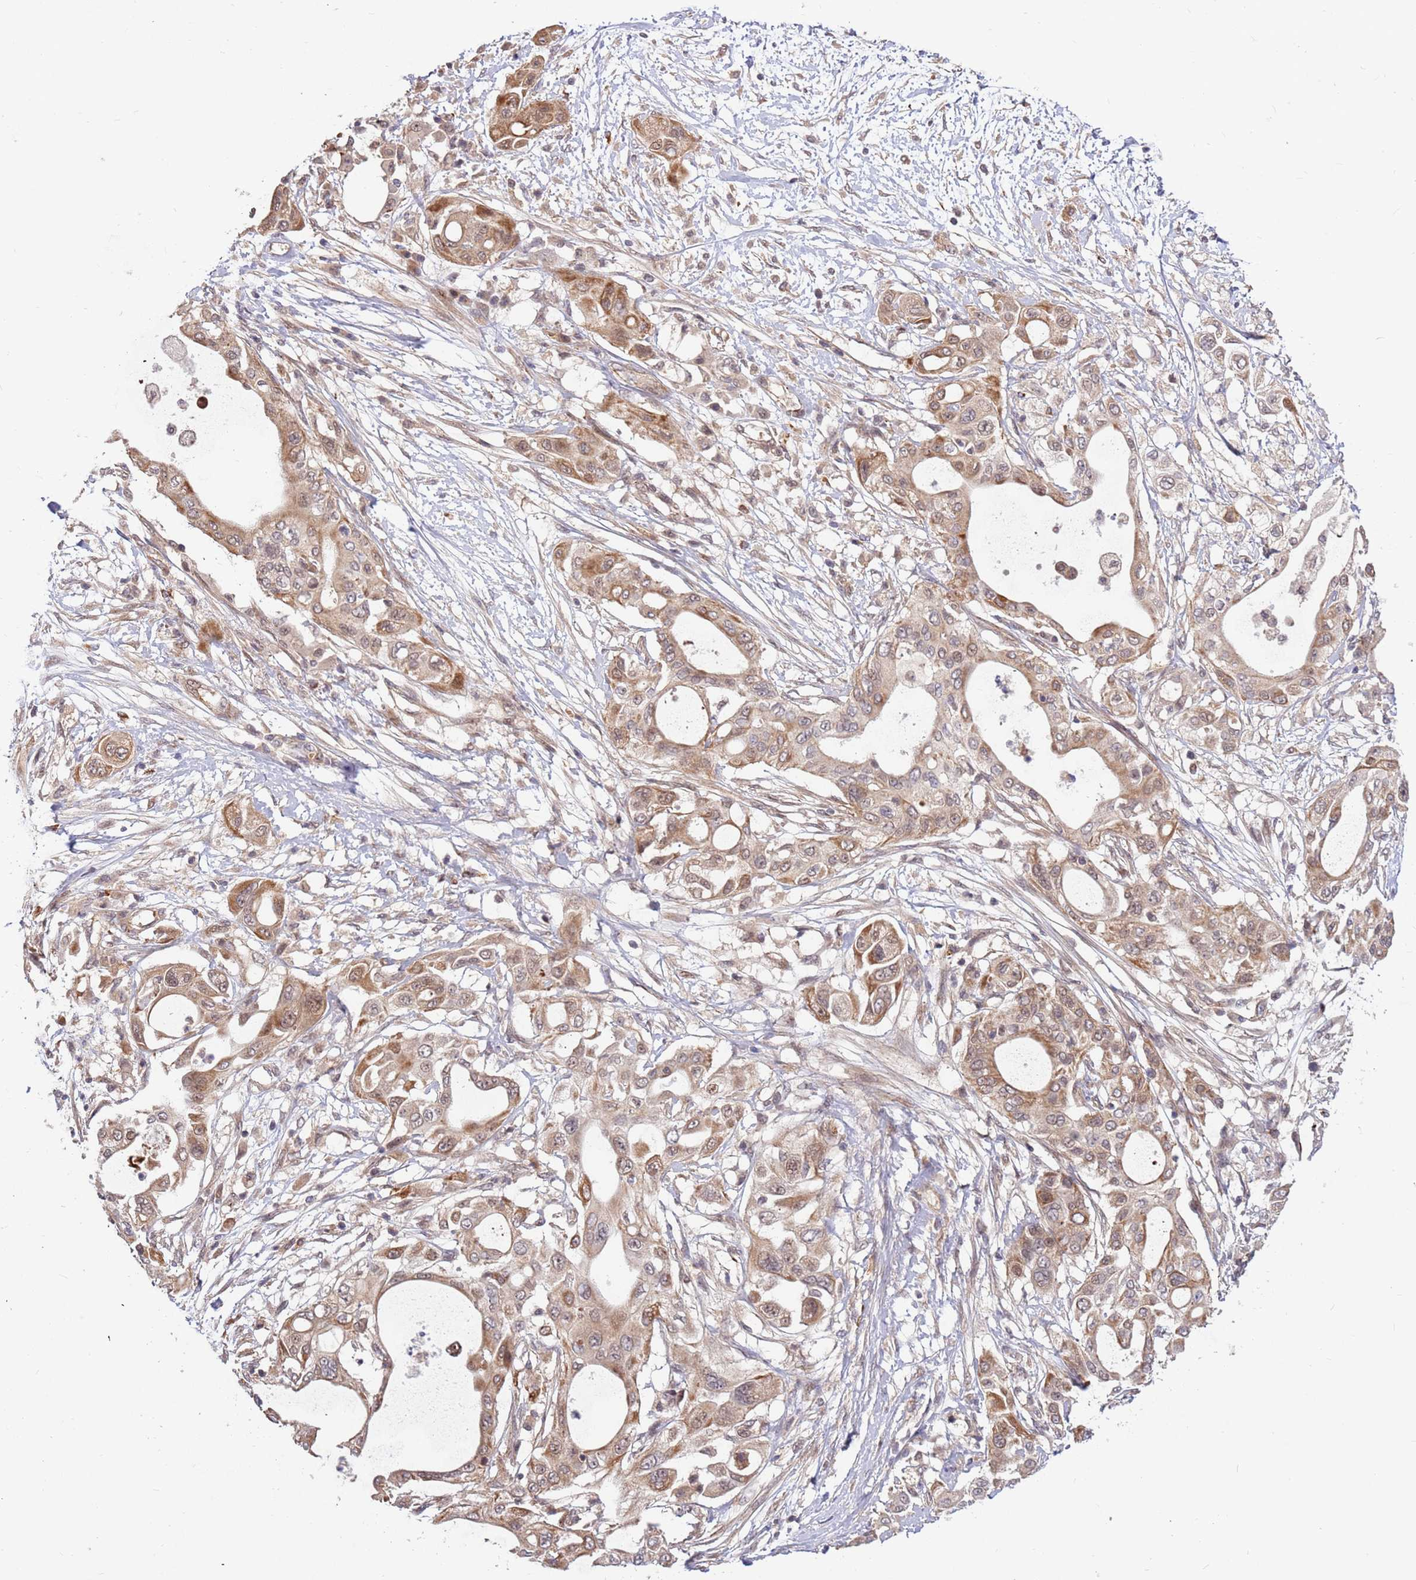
{"staining": {"intensity": "moderate", "quantity": "<25%", "location": "cytoplasmic/membranous,nuclear"}, "tissue": "pancreatic cancer", "cell_type": "Tumor cells", "image_type": "cancer", "snomed": [{"axis": "morphology", "description": "Adenocarcinoma, NOS"}, {"axis": "topography", "description": "Pancreas"}], "caption": "Immunohistochemistry image of human adenocarcinoma (pancreatic) stained for a protein (brown), which displays low levels of moderate cytoplasmic/membranous and nuclear positivity in about <25% of tumor cells.", "gene": "HAUS3", "patient": {"sex": "male", "age": 68}}